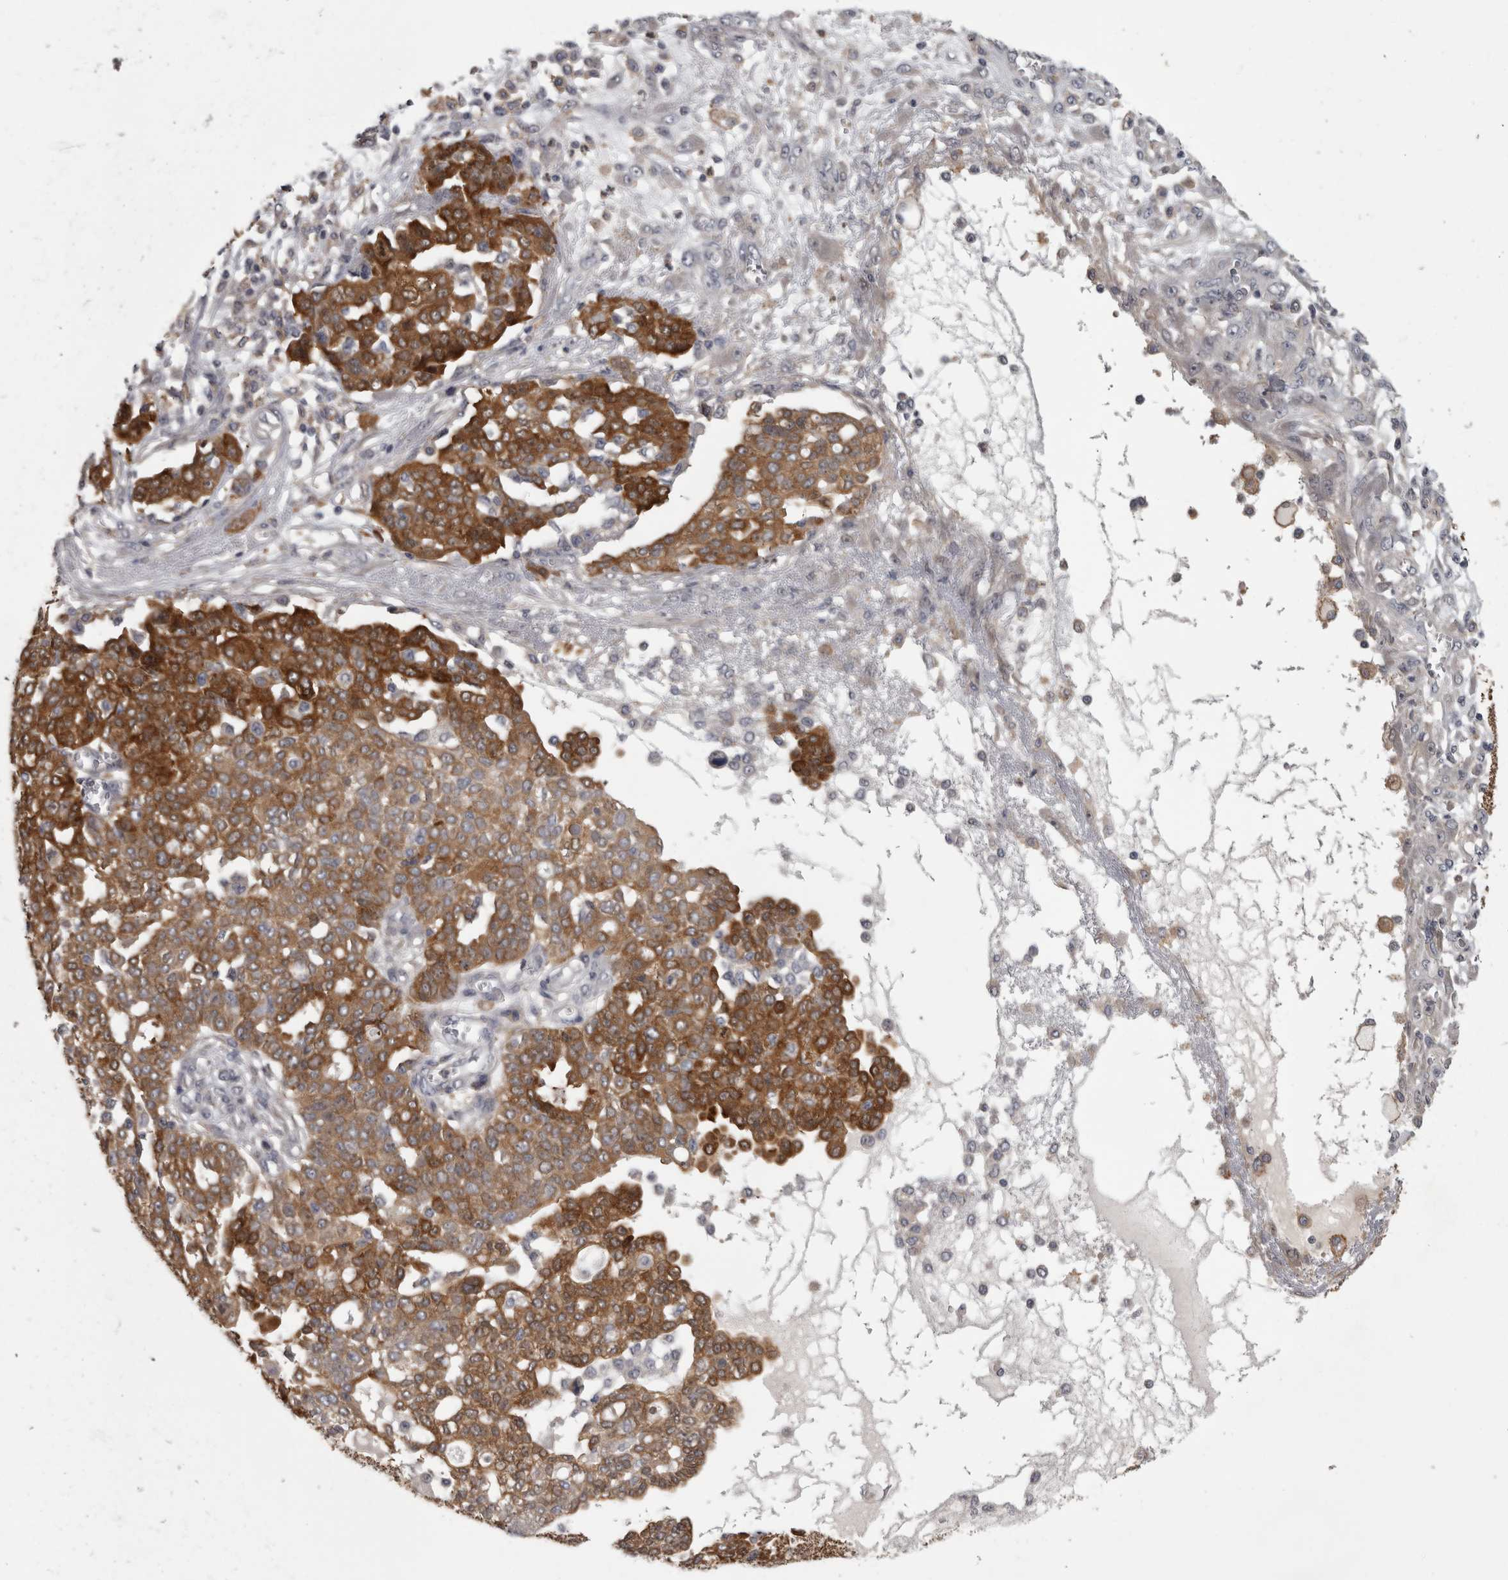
{"staining": {"intensity": "moderate", "quantity": ">75%", "location": "cytoplasmic/membranous"}, "tissue": "ovarian cancer", "cell_type": "Tumor cells", "image_type": "cancer", "snomed": [{"axis": "morphology", "description": "Cystadenocarcinoma, serous, NOS"}, {"axis": "topography", "description": "Soft tissue"}, {"axis": "topography", "description": "Ovary"}], "caption": "Immunohistochemical staining of human ovarian cancer demonstrates moderate cytoplasmic/membranous protein positivity in approximately >75% of tumor cells.", "gene": "PRKCI", "patient": {"sex": "female", "age": 57}}